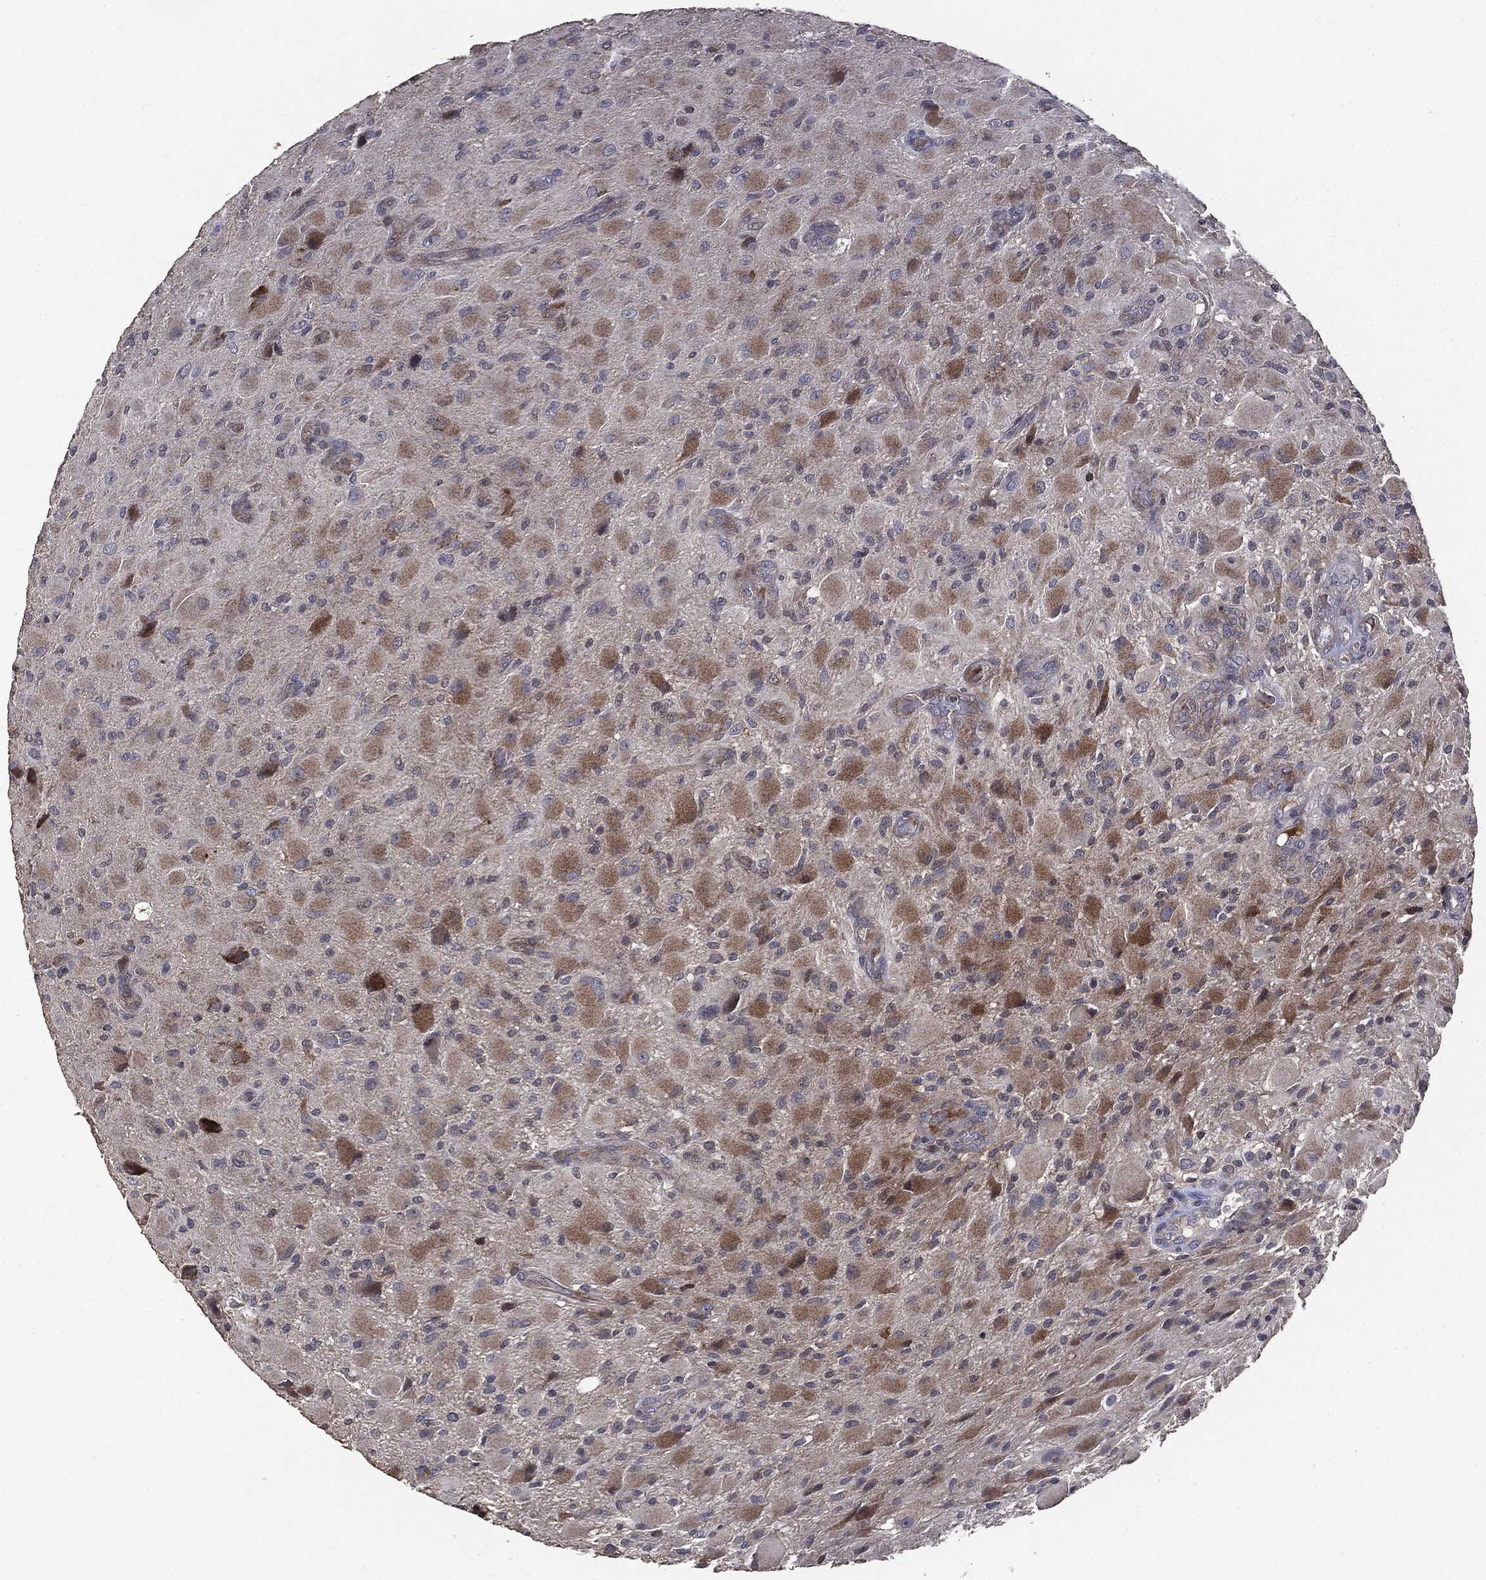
{"staining": {"intensity": "moderate", "quantity": "<25%", "location": "cytoplasmic/membranous"}, "tissue": "glioma", "cell_type": "Tumor cells", "image_type": "cancer", "snomed": [{"axis": "morphology", "description": "Glioma, malignant, High grade"}, {"axis": "topography", "description": "Cerebral cortex"}], "caption": "A high-resolution photomicrograph shows IHC staining of glioma, which exhibits moderate cytoplasmic/membranous expression in about <25% of tumor cells. (DAB (3,3'-diaminobenzidine) IHC with brightfield microscopy, high magnification).", "gene": "MTOR", "patient": {"sex": "male", "age": 35}}